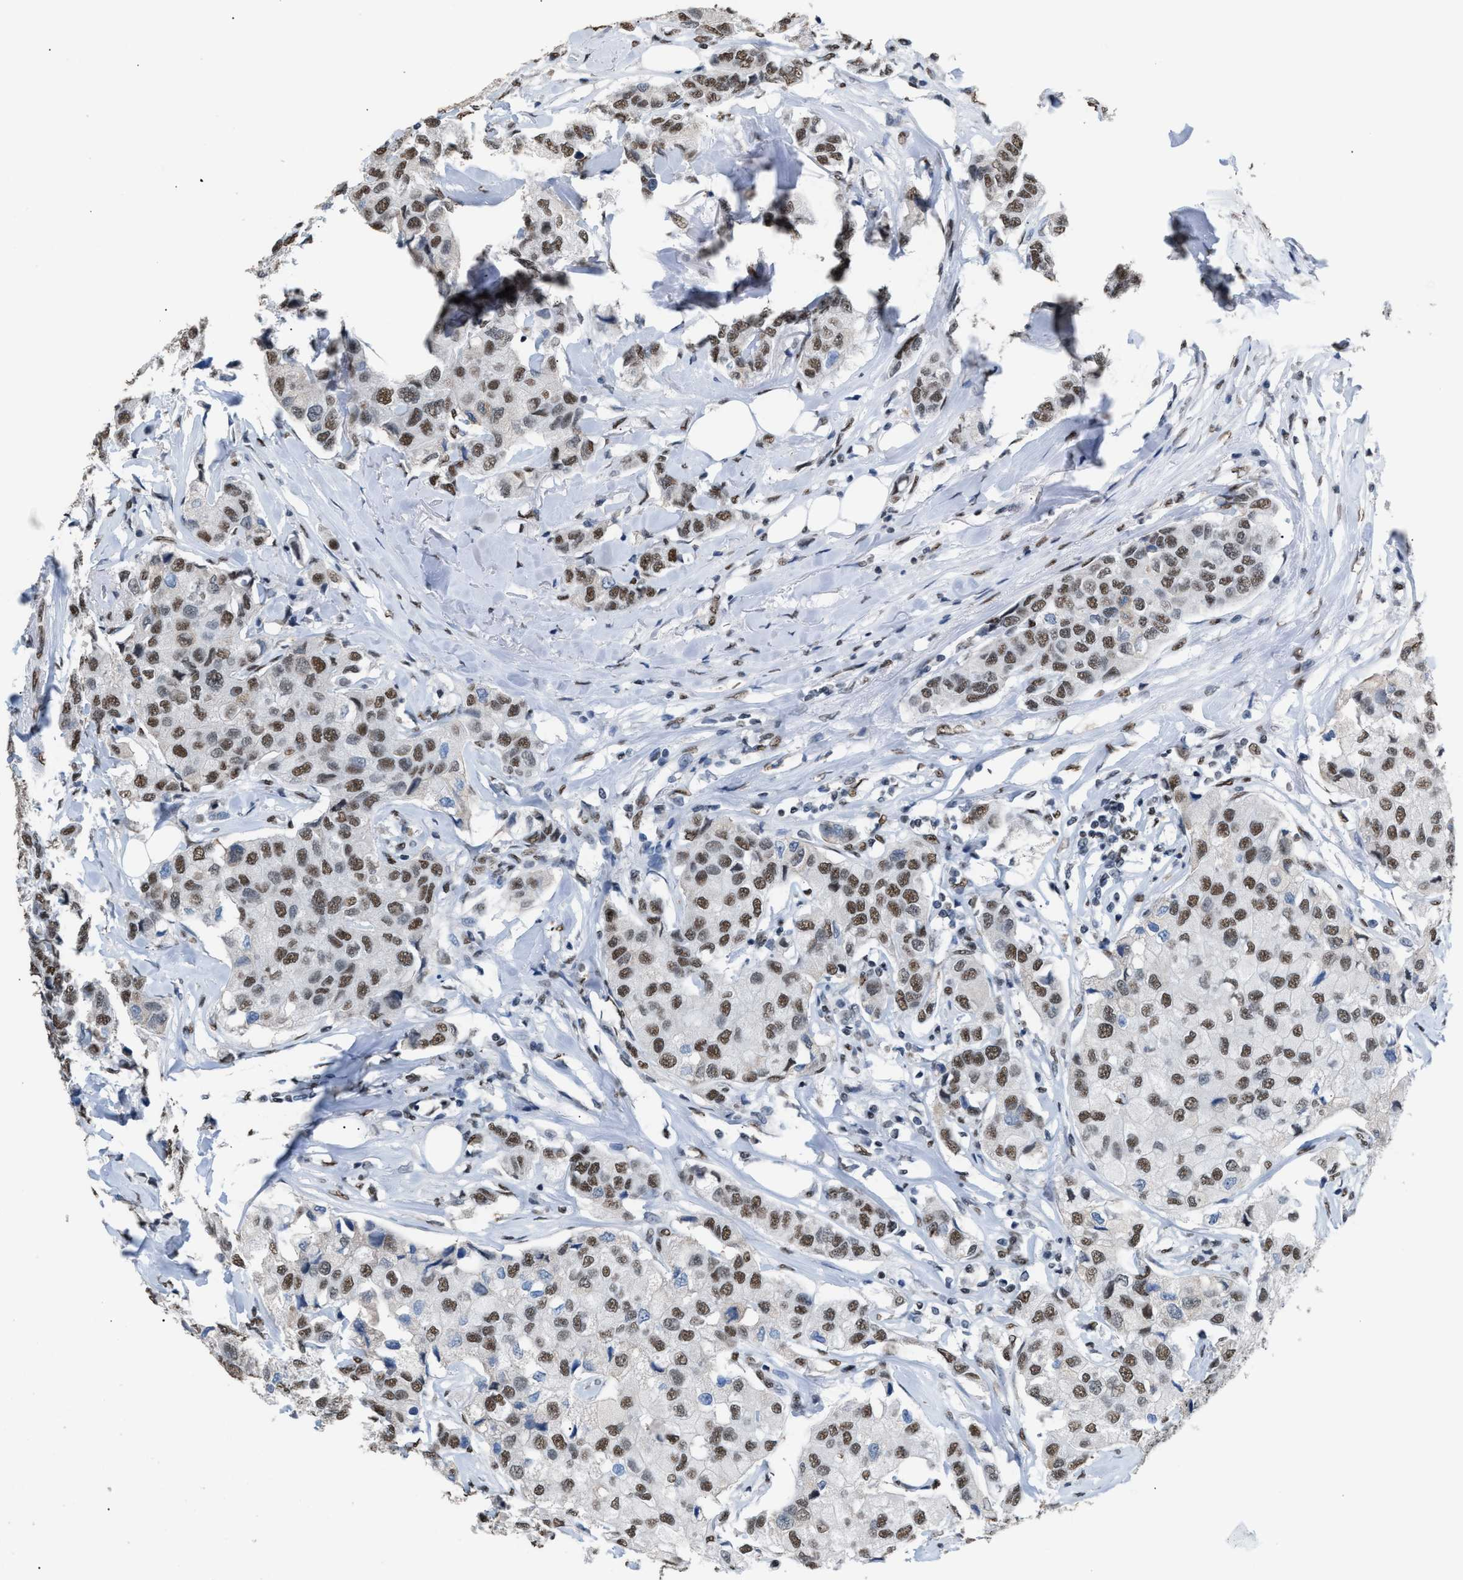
{"staining": {"intensity": "moderate", "quantity": ">75%", "location": "nuclear"}, "tissue": "breast cancer", "cell_type": "Tumor cells", "image_type": "cancer", "snomed": [{"axis": "morphology", "description": "Duct carcinoma"}, {"axis": "topography", "description": "Breast"}], "caption": "The image demonstrates immunohistochemical staining of breast cancer (infiltrating ductal carcinoma). There is moderate nuclear positivity is seen in approximately >75% of tumor cells.", "gene": "CCAR2", "patient": {"sex": "female", "age": 80}}